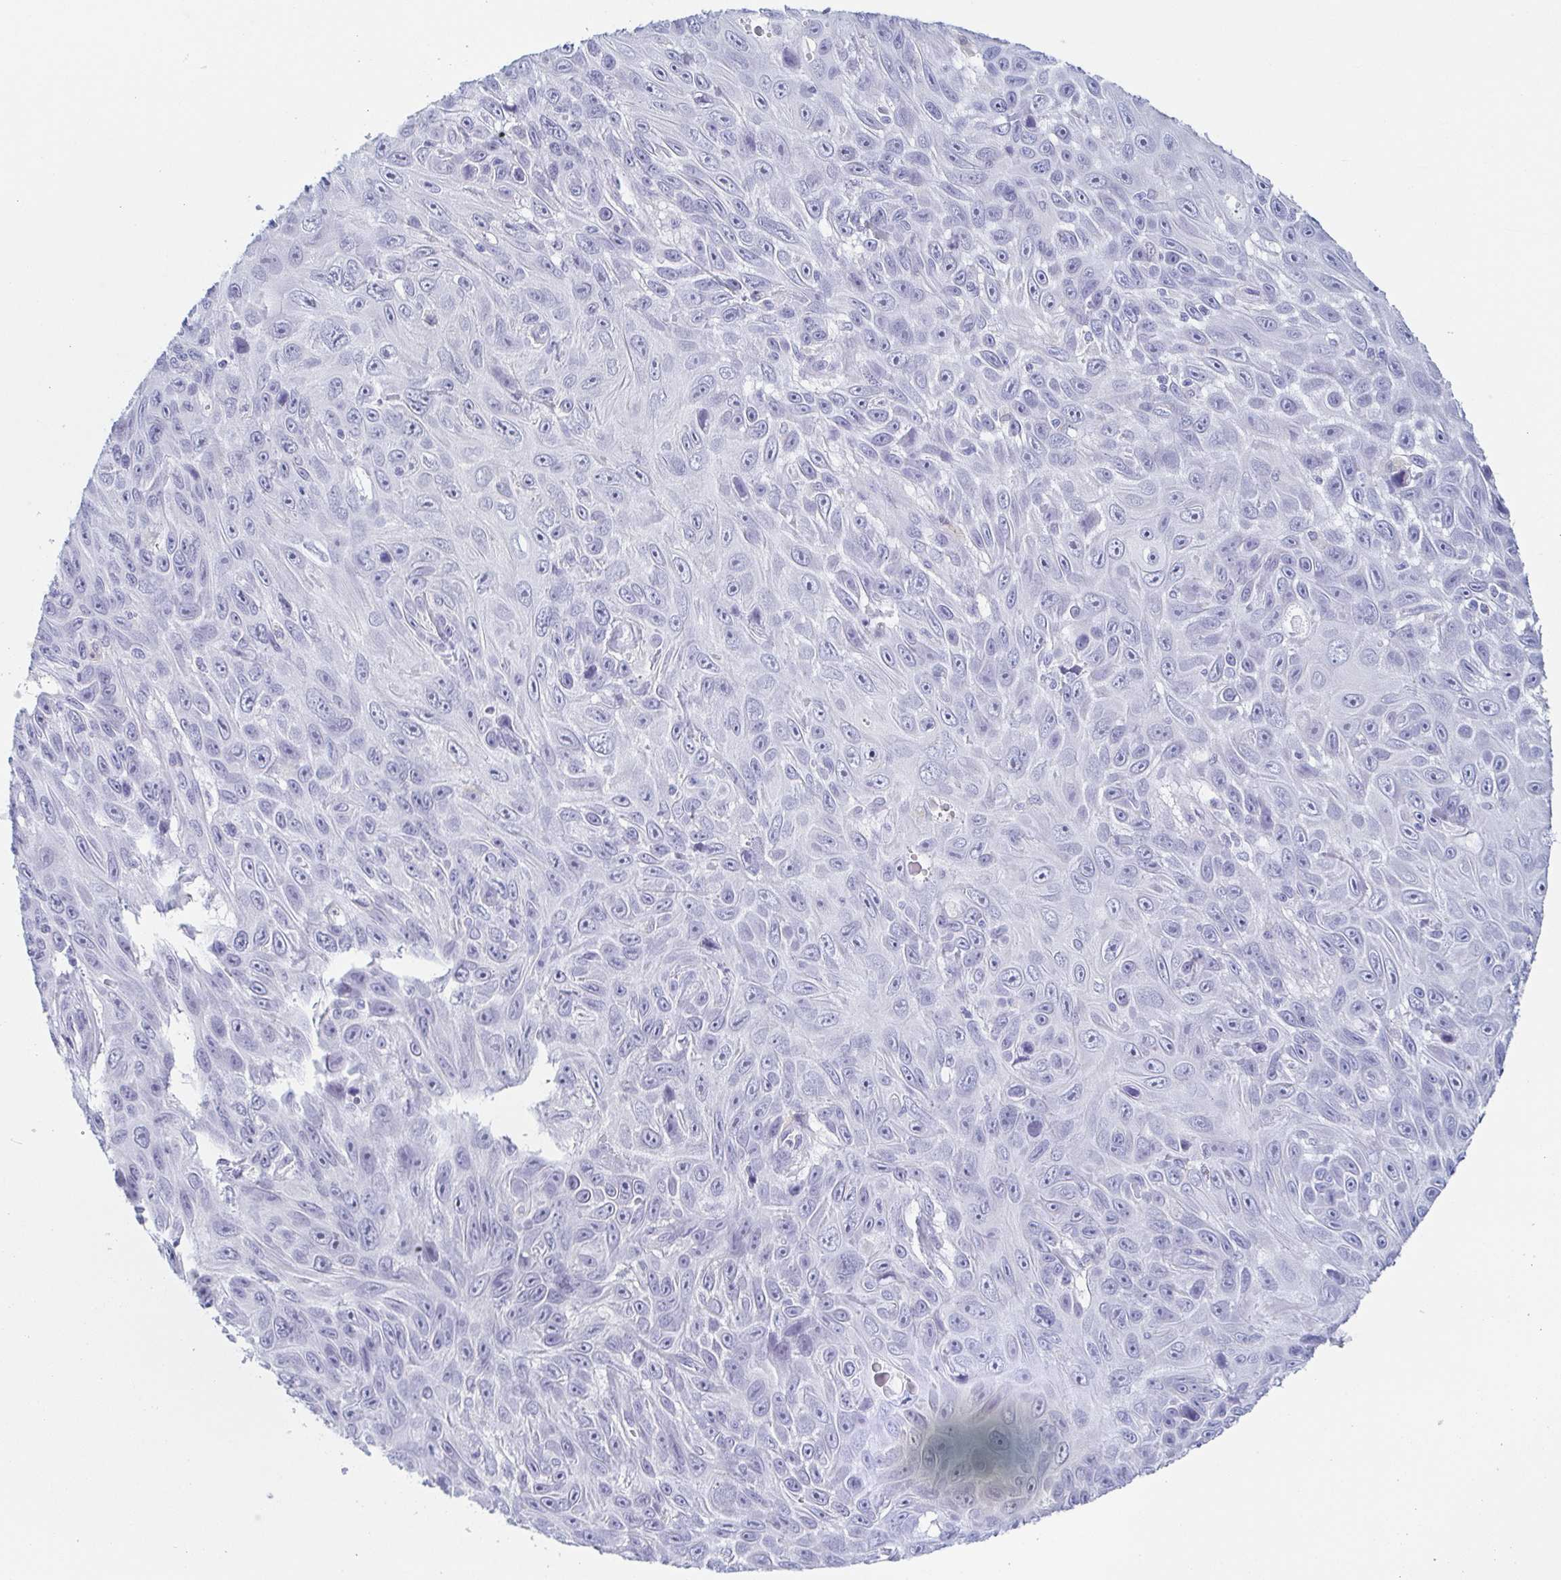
{"staining": {"intensity": "negative", "quantity": "none", "location": "none"}, "tissue": "skin cancer", "cell_type": "Tumor cells", "image_type": "cancer", "snomed": [{"axis": "morphology", "description": "Squamous cell carcinoma, NOS"}, {"axis": "topography", "description": "Skin"}], "caption": "The immunohistochemistry image has no significant staining in tumor cells of skin cancer tissue.", "gene": "REG4", "patient": {"sex": "male", "age": 82}}